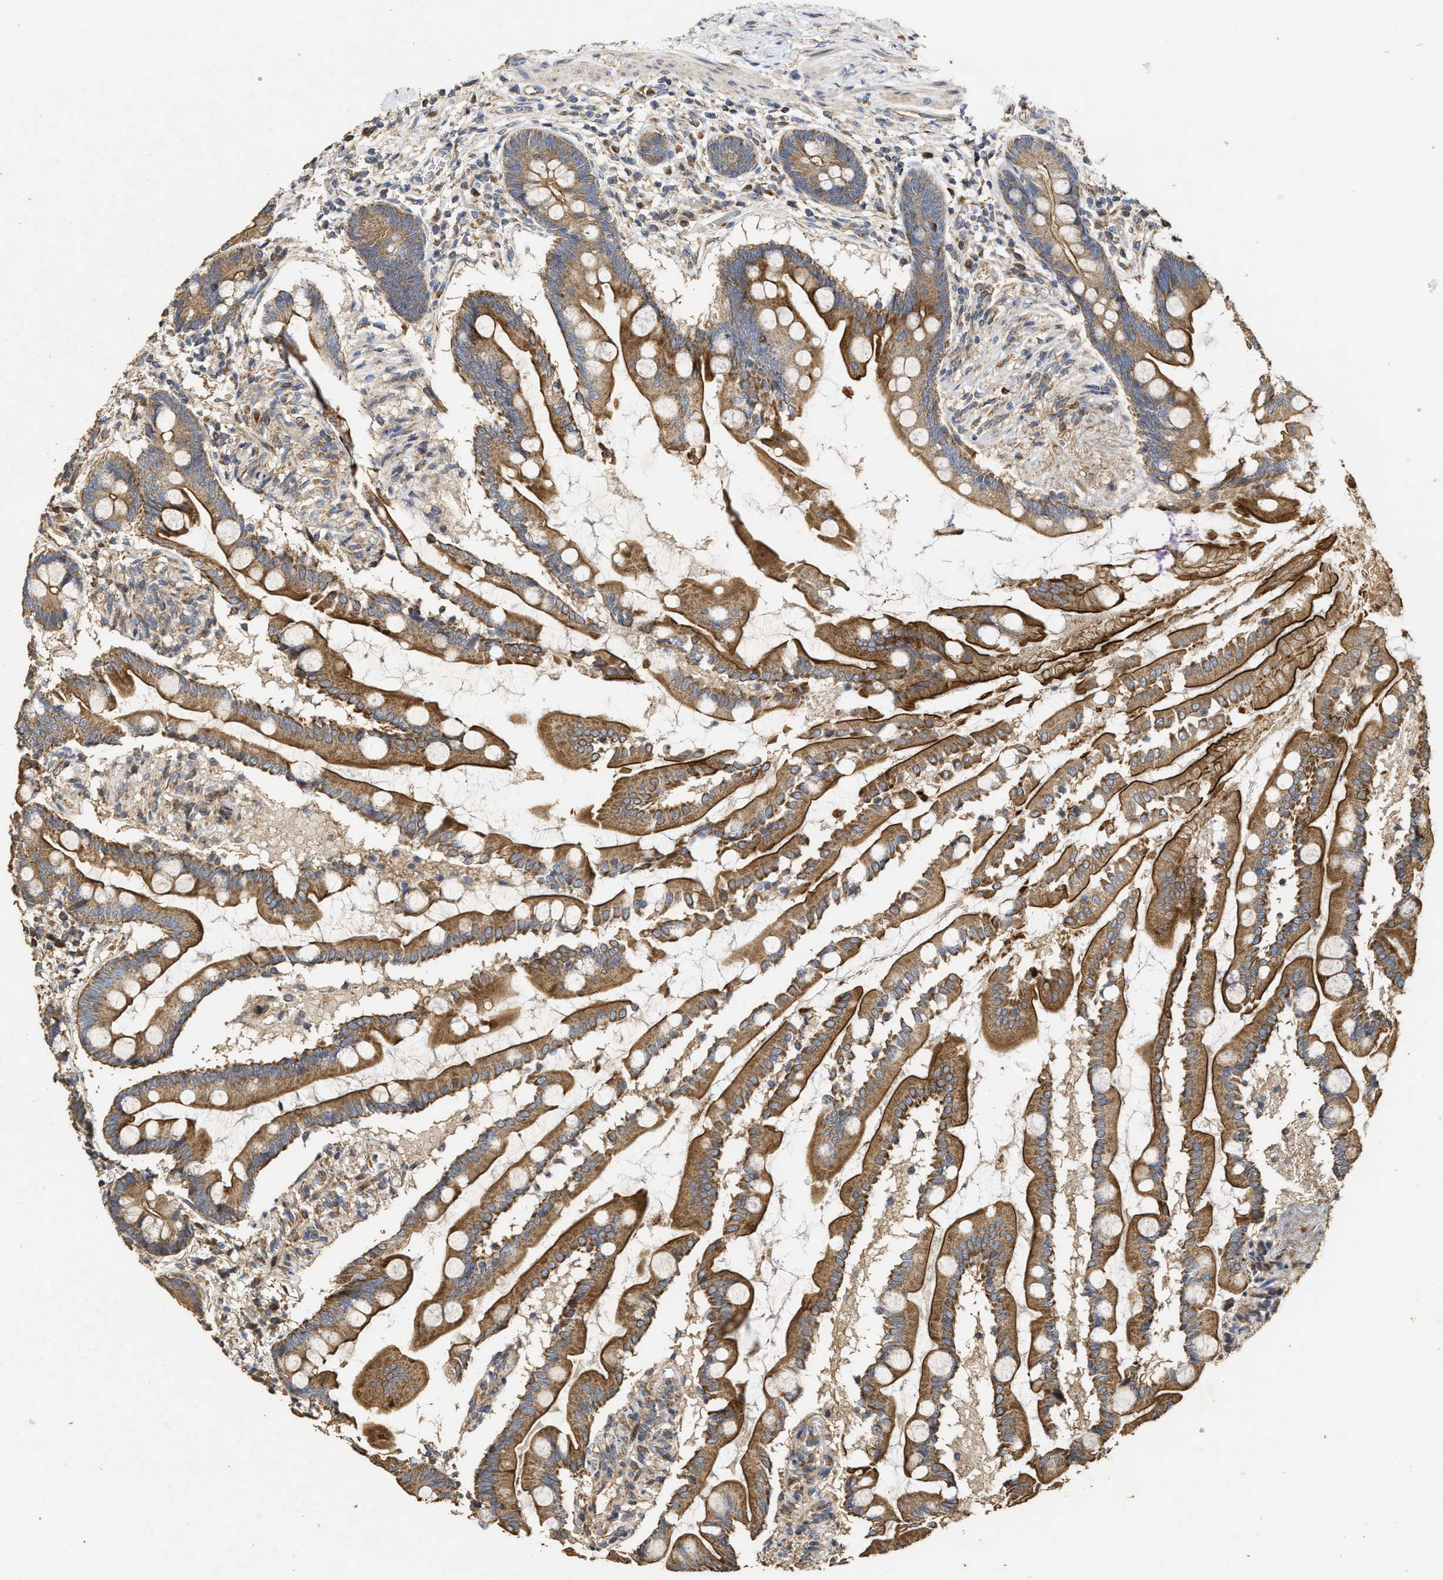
{"staining": {"intensity": "strong", "quantity": ">75%", "location": "cytoplasmic/membranous"}, "tissue": "small intestine", "cell_type": "Glandular cells", "image_type": "normal", "snomed": [{"axis": "morphology", "description": "Normal tissue, NOS"}, {"axis": "topography", "description": "Small intestine"}], "caption": "The photomicrograph demonstrates immunohistochemical staining of unremarkable small intestine. There is strong cytoplasmic/membranous positivity is identified in approximately >75% of glandular cells. (DAB = brown stain, brightfield microscopy at high magnification).", "gene": "NAV1", "patient": {"sex": "female", "age": 56}}